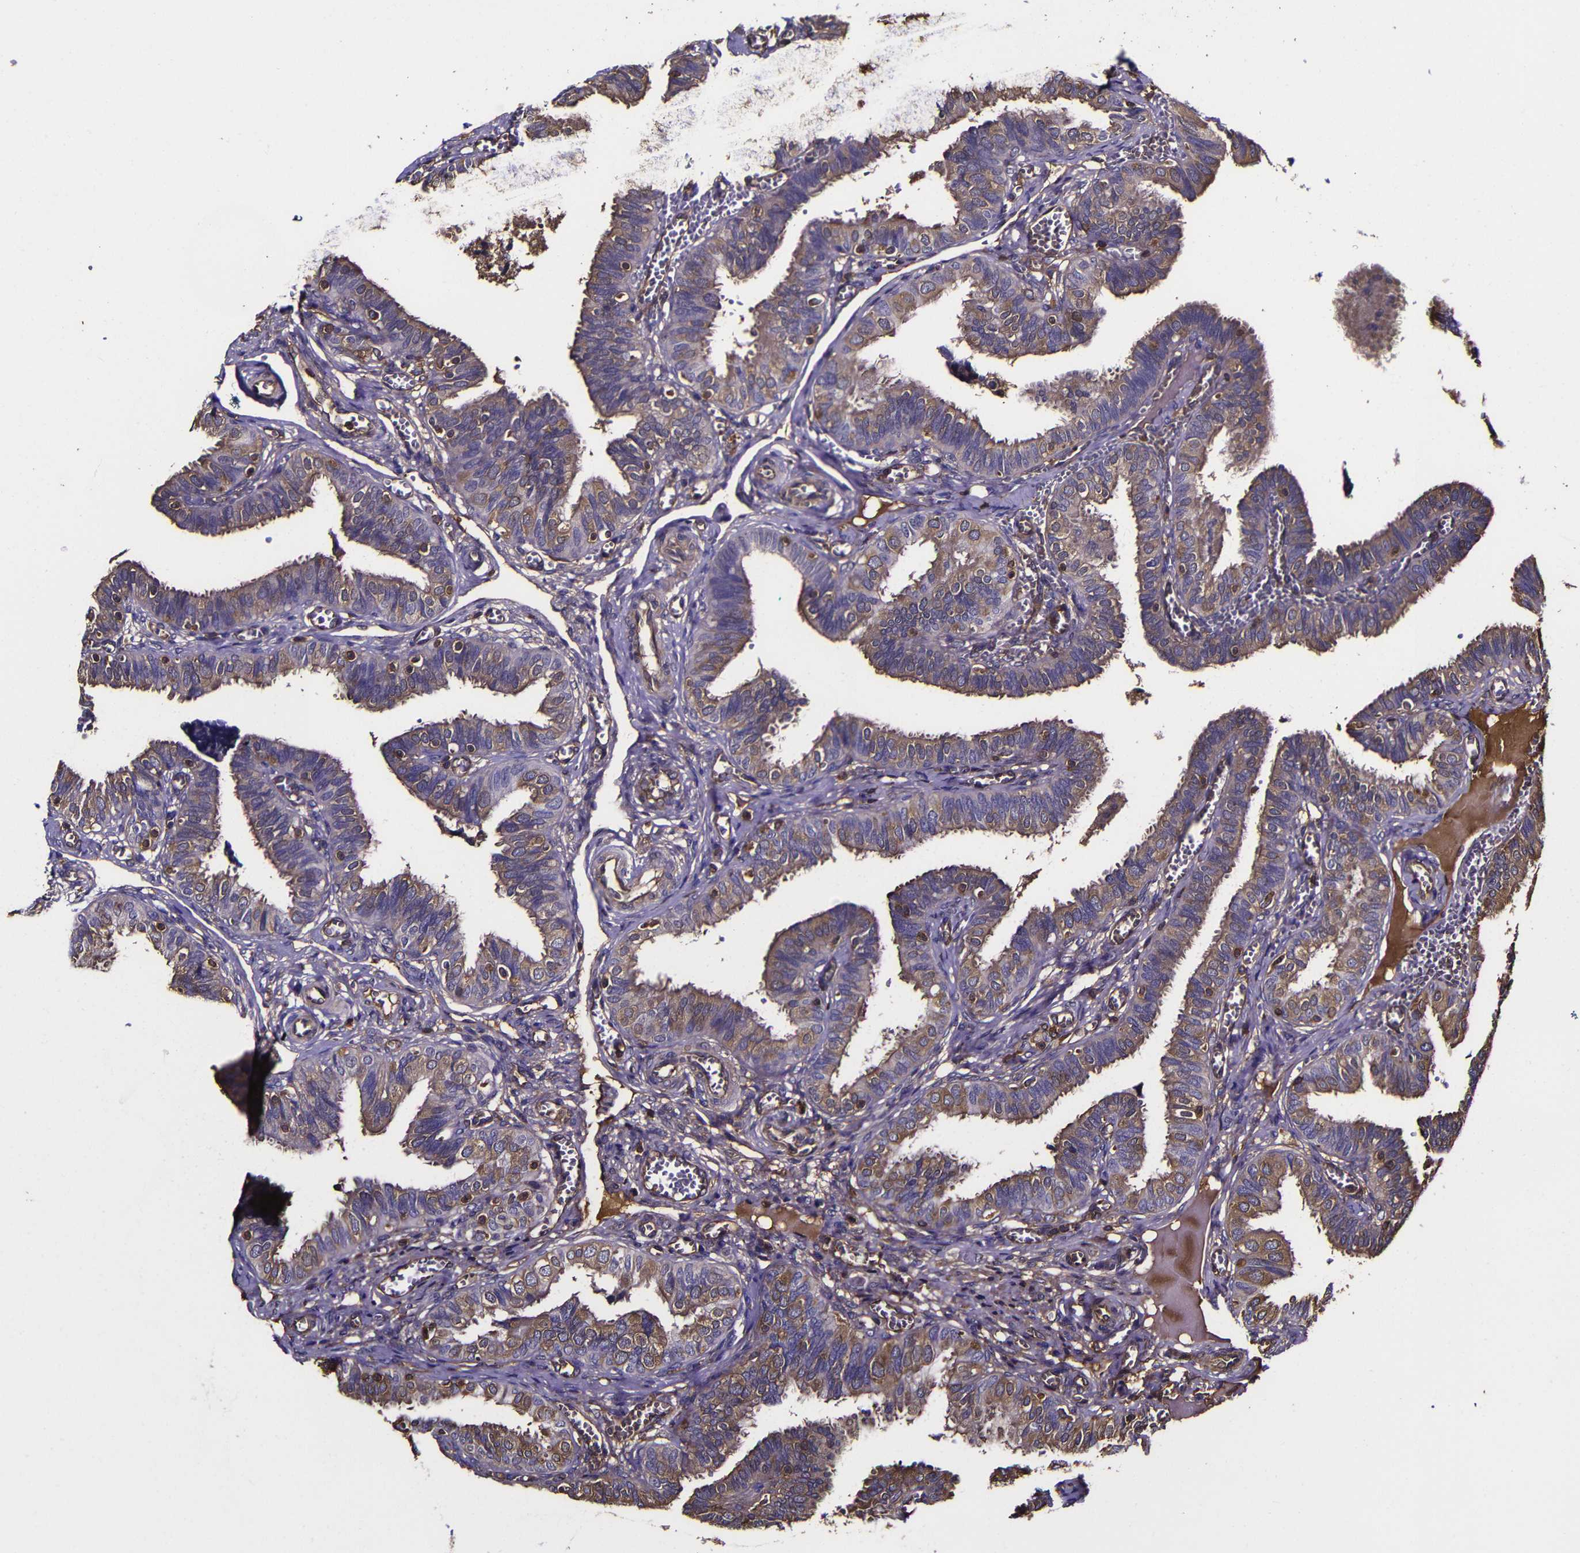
{"staining": {"intensity": "moderate", "quantity": ">75%", "location": "cytoplasmic/membranous"}, "tissue": "fallopian tube", "cell_type": "Glandular cells", "image_type": "normal", "snomed": [{"axis": "morphology", "description": "Normal tissue, NOS"}, {"axis": "topography", "description": "Fallopian tube"}], "caption": "Glandular cells reveal medium levels of moderate cytoplasmic/membranous staining in about >75% of cells in benign fallopian tube.", "gene": "MSN", "patient": {"sex": "female", "age": 46}}